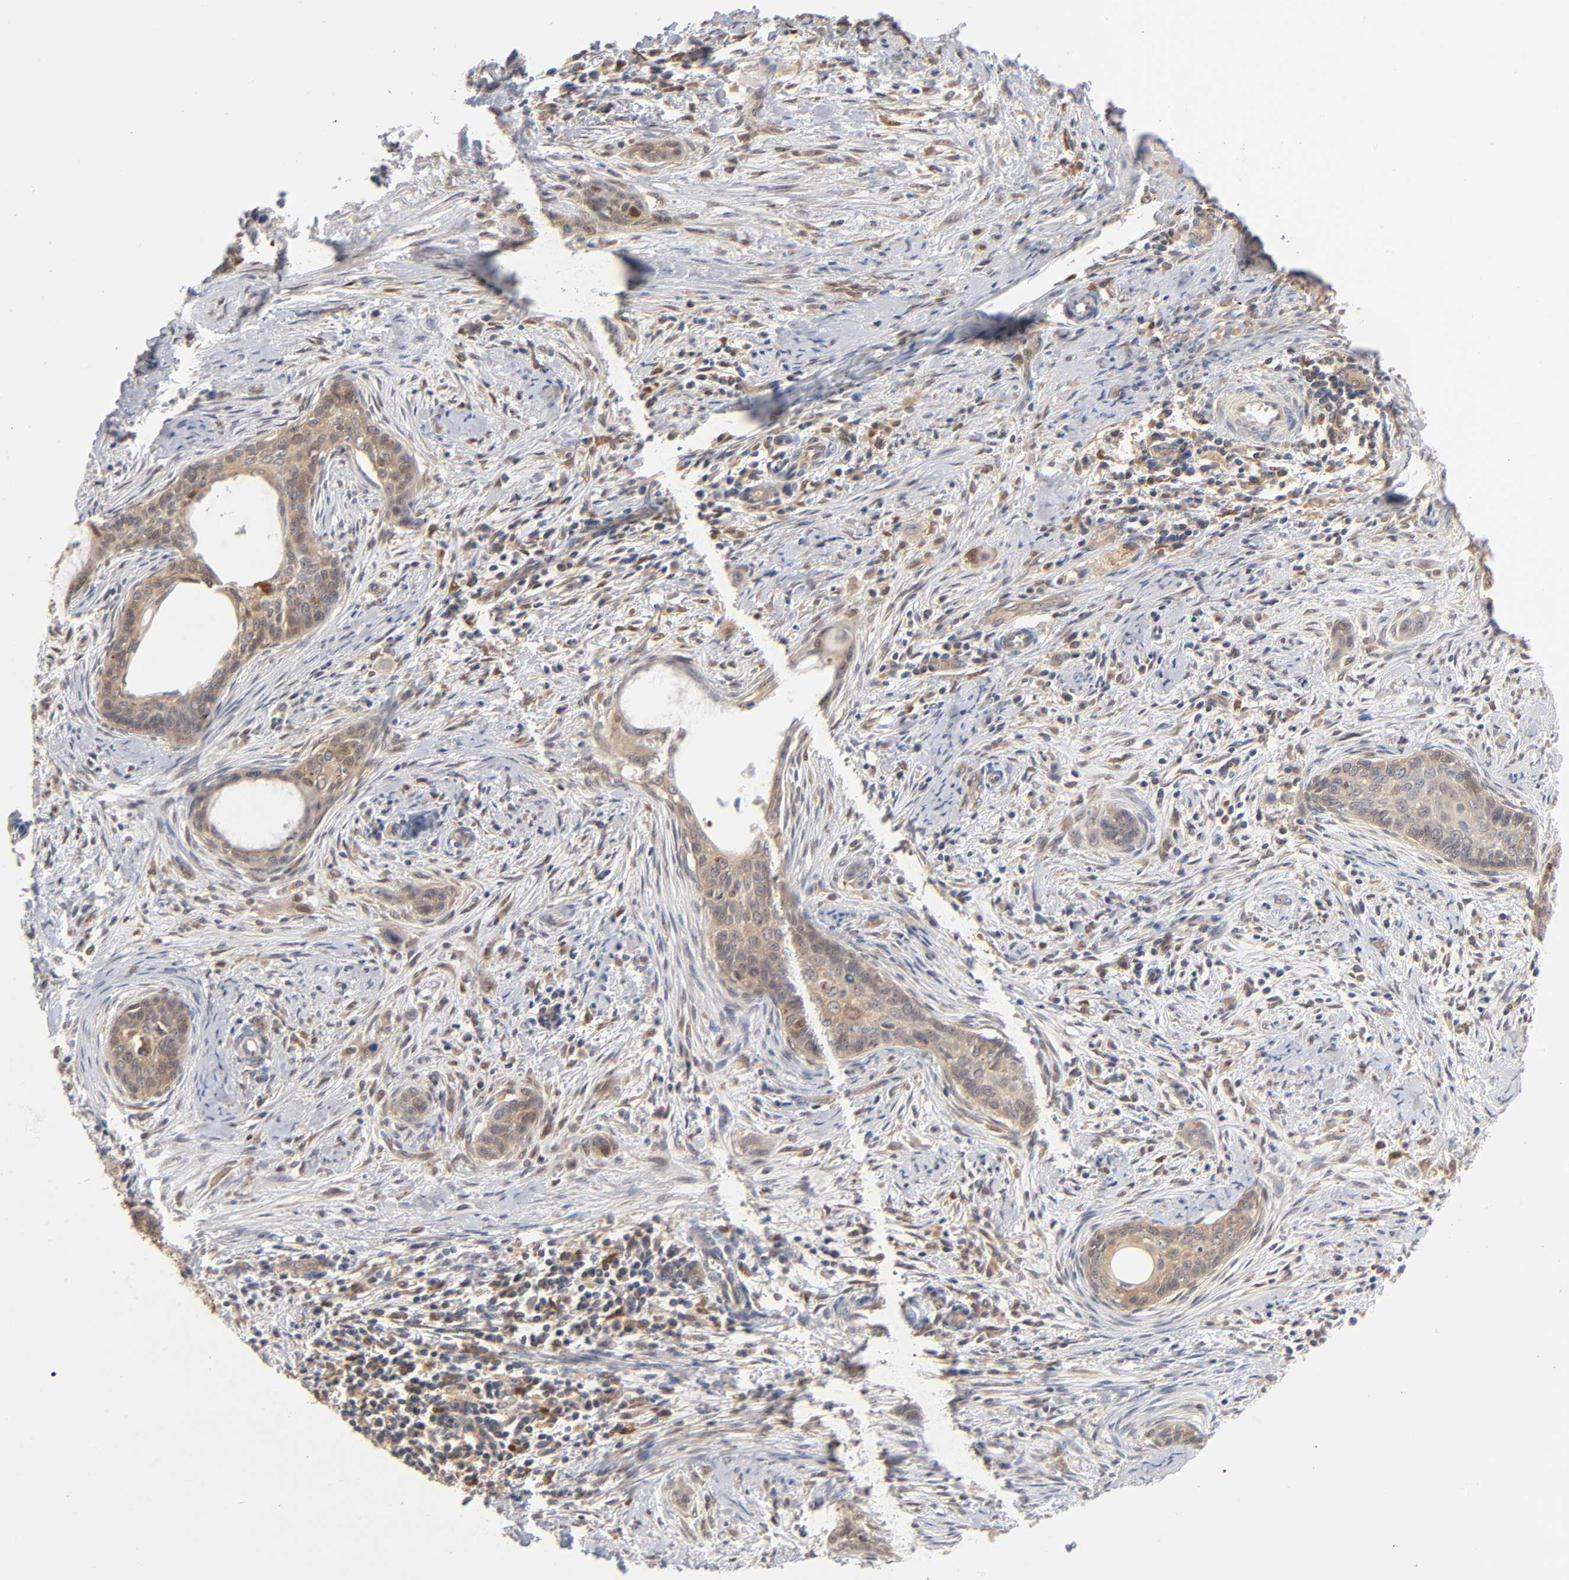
{"staining": {"intensity": "moderate", "quantity": ">75%", "location": "cytoplasmic/membranous"}, "tissue": "cervical cancer", "cell_type": "Tumor cells", "image_type": "cancer", "snomed": [{"axis": "morphology", "description": "Squamous cell carcinoma, NOS"}, {"axis": "topography", "description": "Cervix"}], "caption": "A high-resolution micrograph shows immunohistochemistry staining of cervical squamous cell carcinoma, which demonstrates moderate cytoplasmic/membranous staining in approximately >75% of tumor cells.", "gene": "DFFB", "patient": {"sex": "female", "age": 33}}